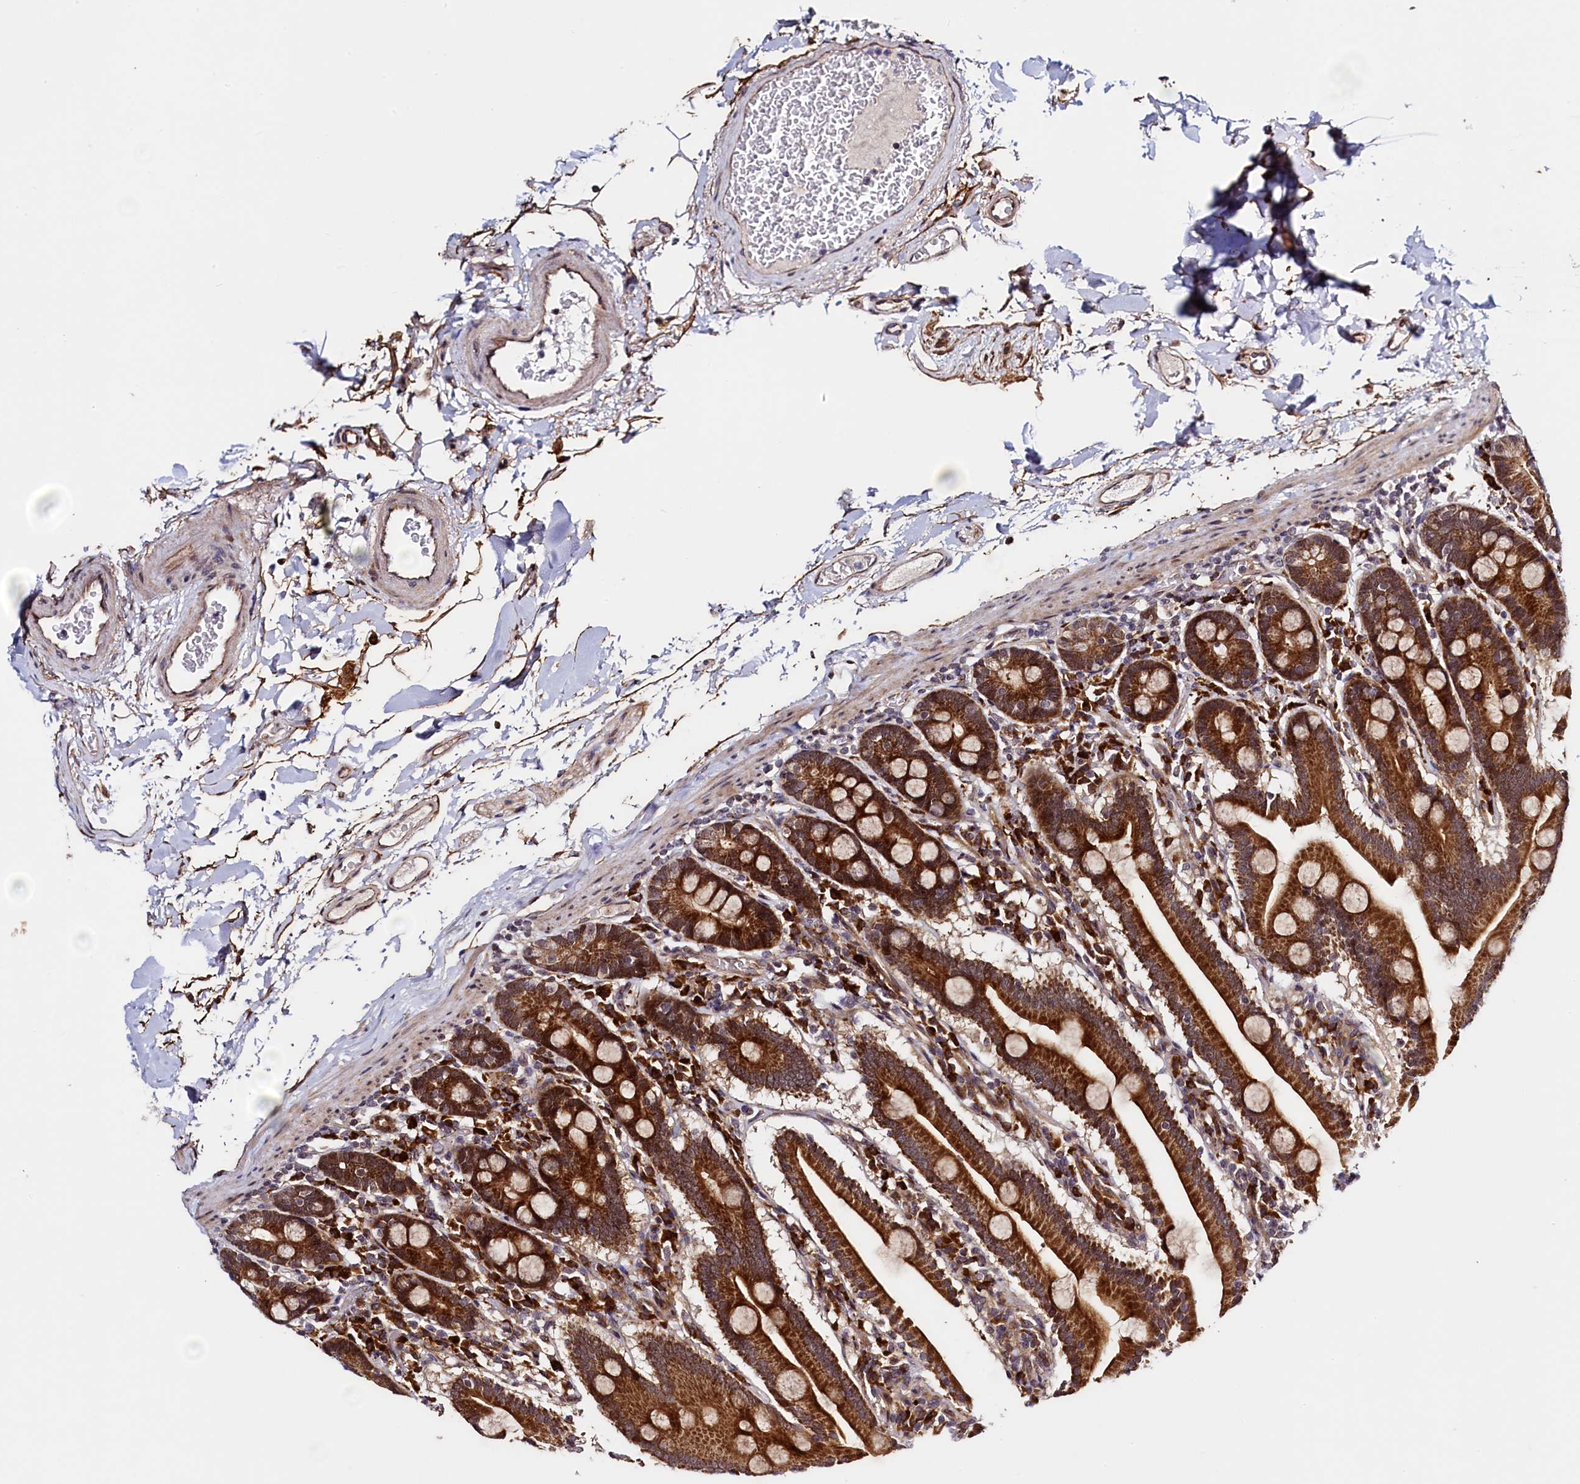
{"staining": {"intensity": "strong", "quantity": ">75%", "location": "cytoplasmic/membranous"}, "tissue": "duodenum", "cell_type": "Glandular cells", "image_type": "normal", "snomed": [{"axis": "morphology", "description": "Normal tissue, NOS"}, {"axis": "topography", "description": "Duodenum"}], "caption": "Immunohistochemical staining of benign human duodenum shows high levels of strong cytoplasmic/membranous positivity in approximately >75% of glandular cells. The staining was performed using DAB (3,3'-diaminobenzidine) to visualize the protein expression in brown, while the nuclei were stained in blue with hematoxylin (Magnification: 20x).", "gene": "RBFA", "patient": {"sex": "male", "age": 55}}